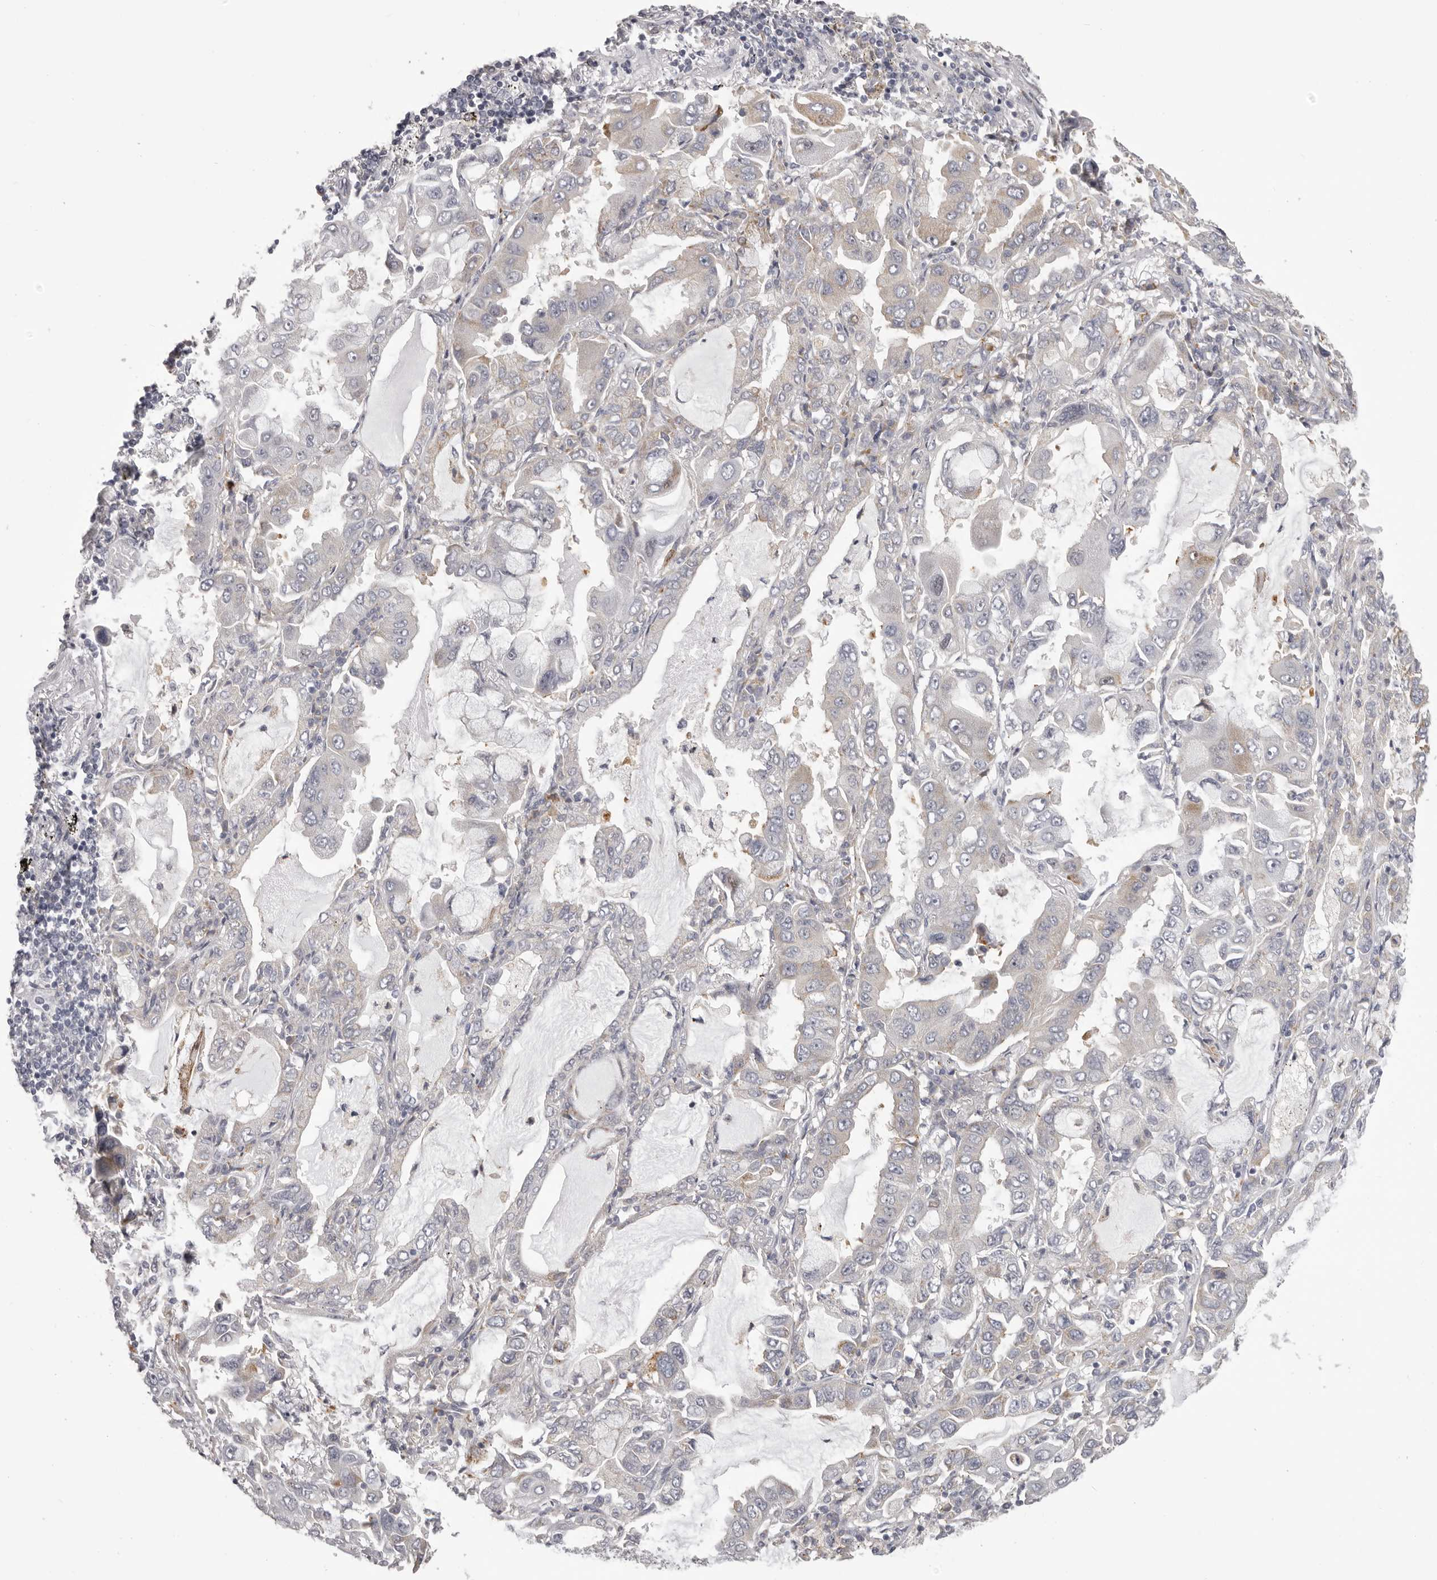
{"staining": {"intensity": "negative", "quantity": "none", "location": "none"}, "tissue": "lung cancer", "cell_type": "Tumor cells", "image_type": "cancer", "snomed": [{"axis": "morphology", "description": "Adenocarcinoma, NOS"}, {"axis": "topography", "description": "Lung"}], "caption": "Lung cancer (adenocarcinoma) was stained to show a protein in brown. There is no significant expression in tumor cells.", "gene": "OTUD3", "patient": {"sex": "male", "age": 64}}